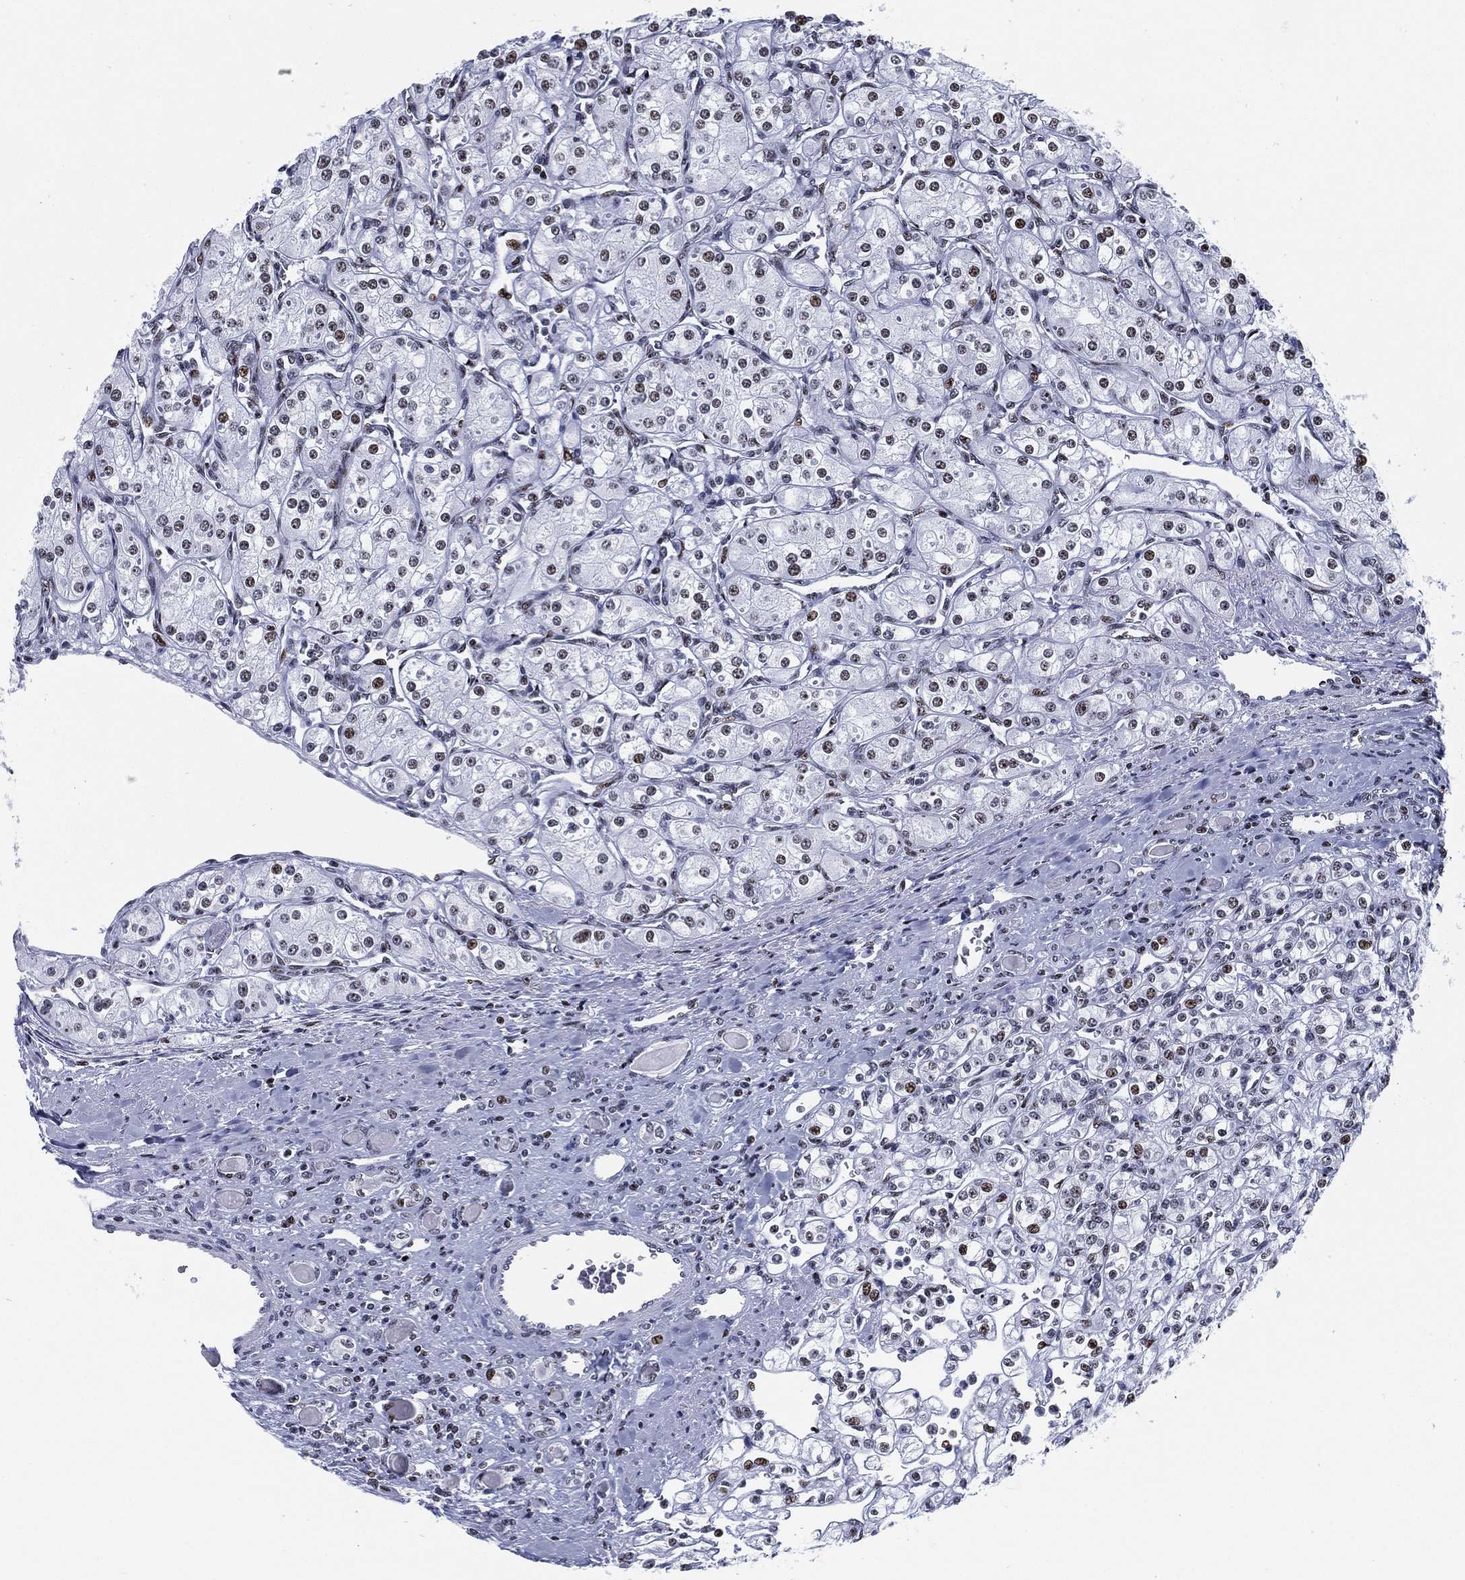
{"staining": {"intensity": "moderate", "quantity": "25%-75%", "location": "nuclear"}, "tissue": "renal cancer", "cell_type": "Tumor cells", "image_type": "cancer", "snomed": [{"axis": "morphology", "description": "Adenocarcinoma, NOS"}, {"axis": "topography", "description": "Kidney"}], "caption": "Renal cancer (adenocarcinoma) stained with immunohistochemistry (IHC) exhibits moderate nuclear positivity in about 25%-75% of tumor cells. The staining is performed using DAB (3,3'-diaminobenzidine) brown chromogen to label protein expression. The nuclei are counter-stained blue using hematoxylin.", "gene": "CYB561D2", "patient": {"sex": "male", "age": 77}}